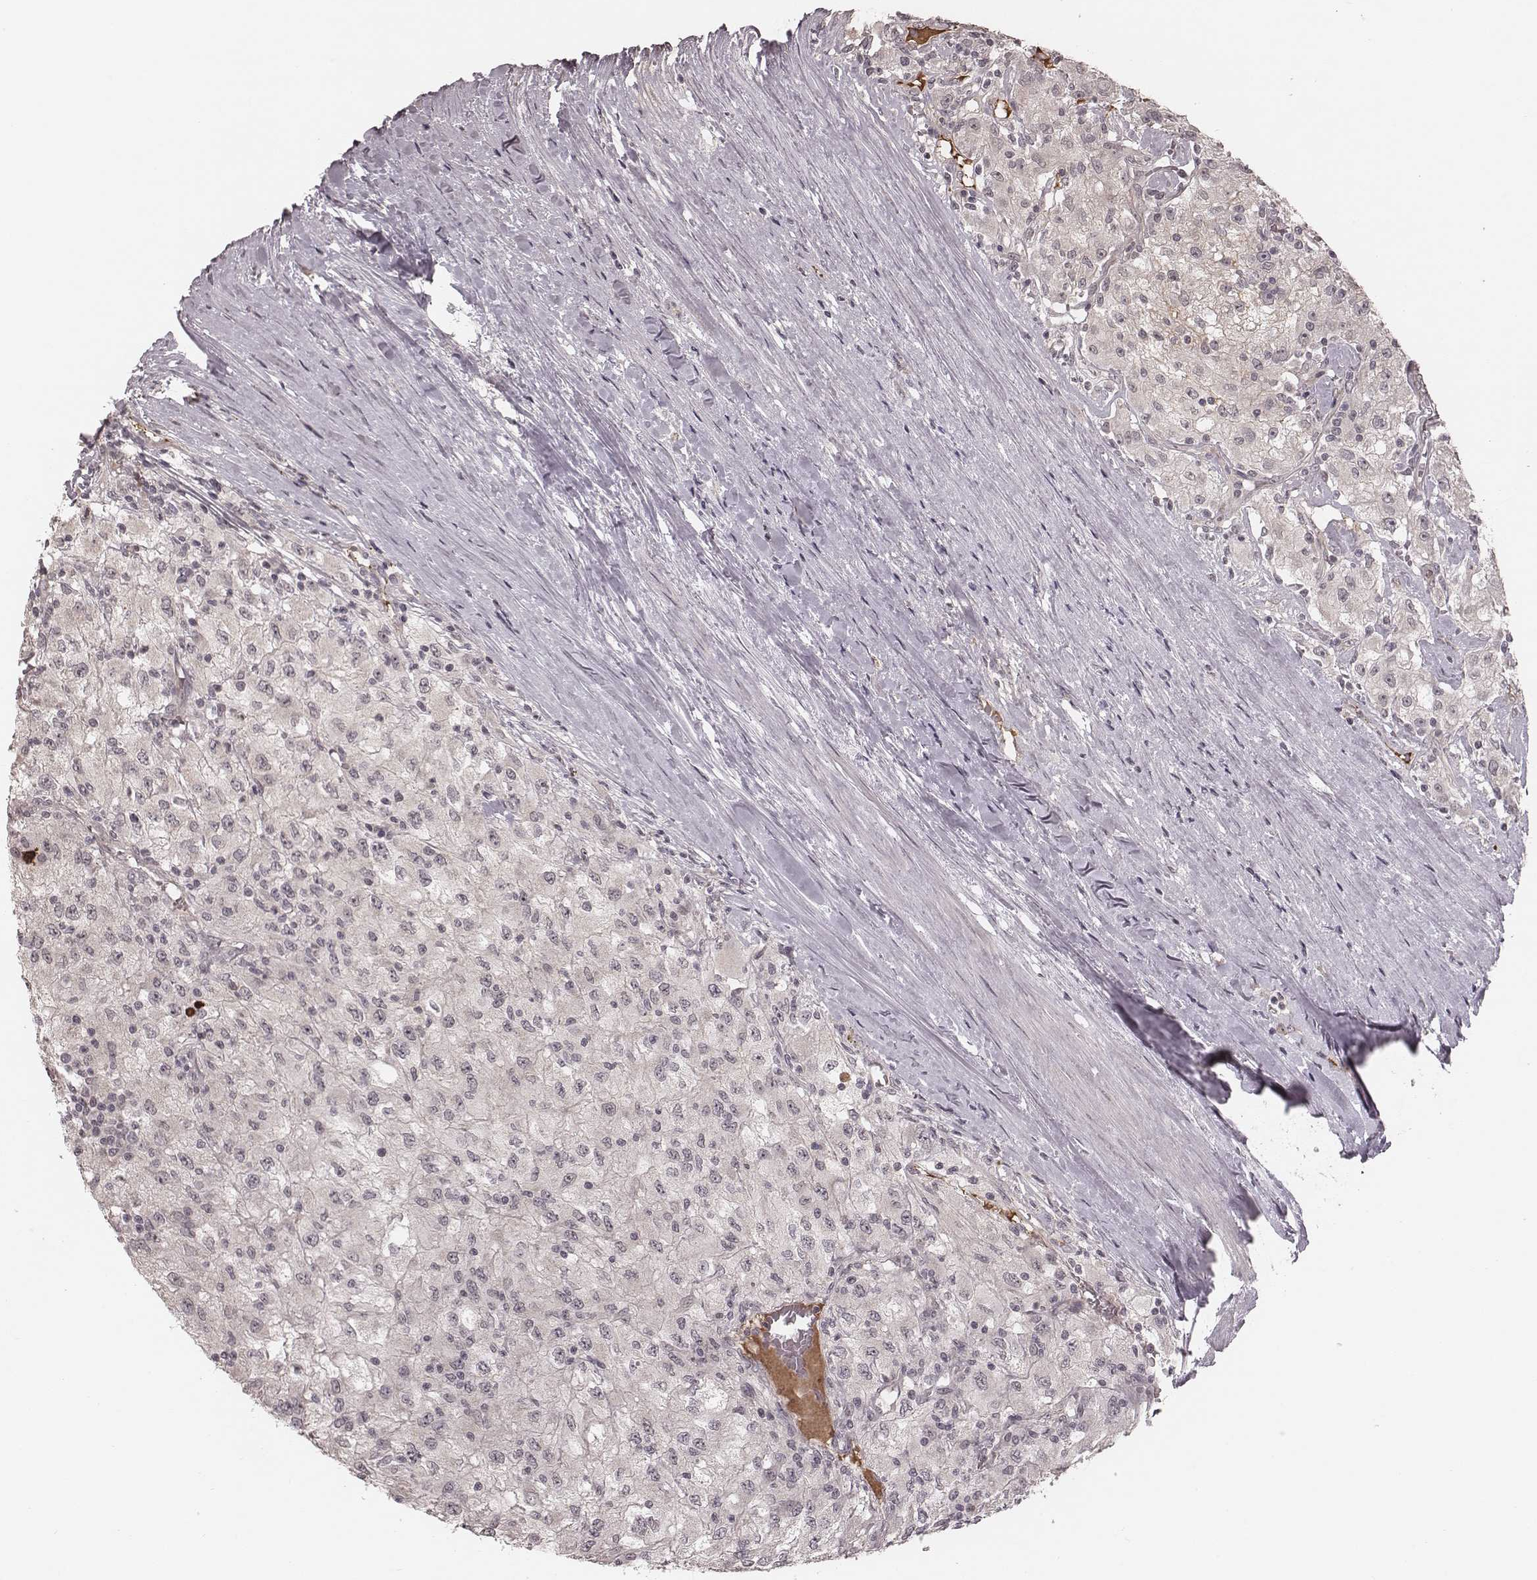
{"staining": {"intensity": "negative", "quantity": "none", "location": "none"}, "tissue": "renal cancer", "cell_type": "Tumor cells", "image_type": "cancer", "snomed": [{"axis": "morphology", "description": "Adenocarcinoma, NOS"}, {"axis": "topography", "description": "Kidney"}], "caption": "DAB immunohistochemical staining of renal cancer displays no significant positivity in tumor cells.", "gene": "IL5", "patient": {"sex": "female", "age": 67}}